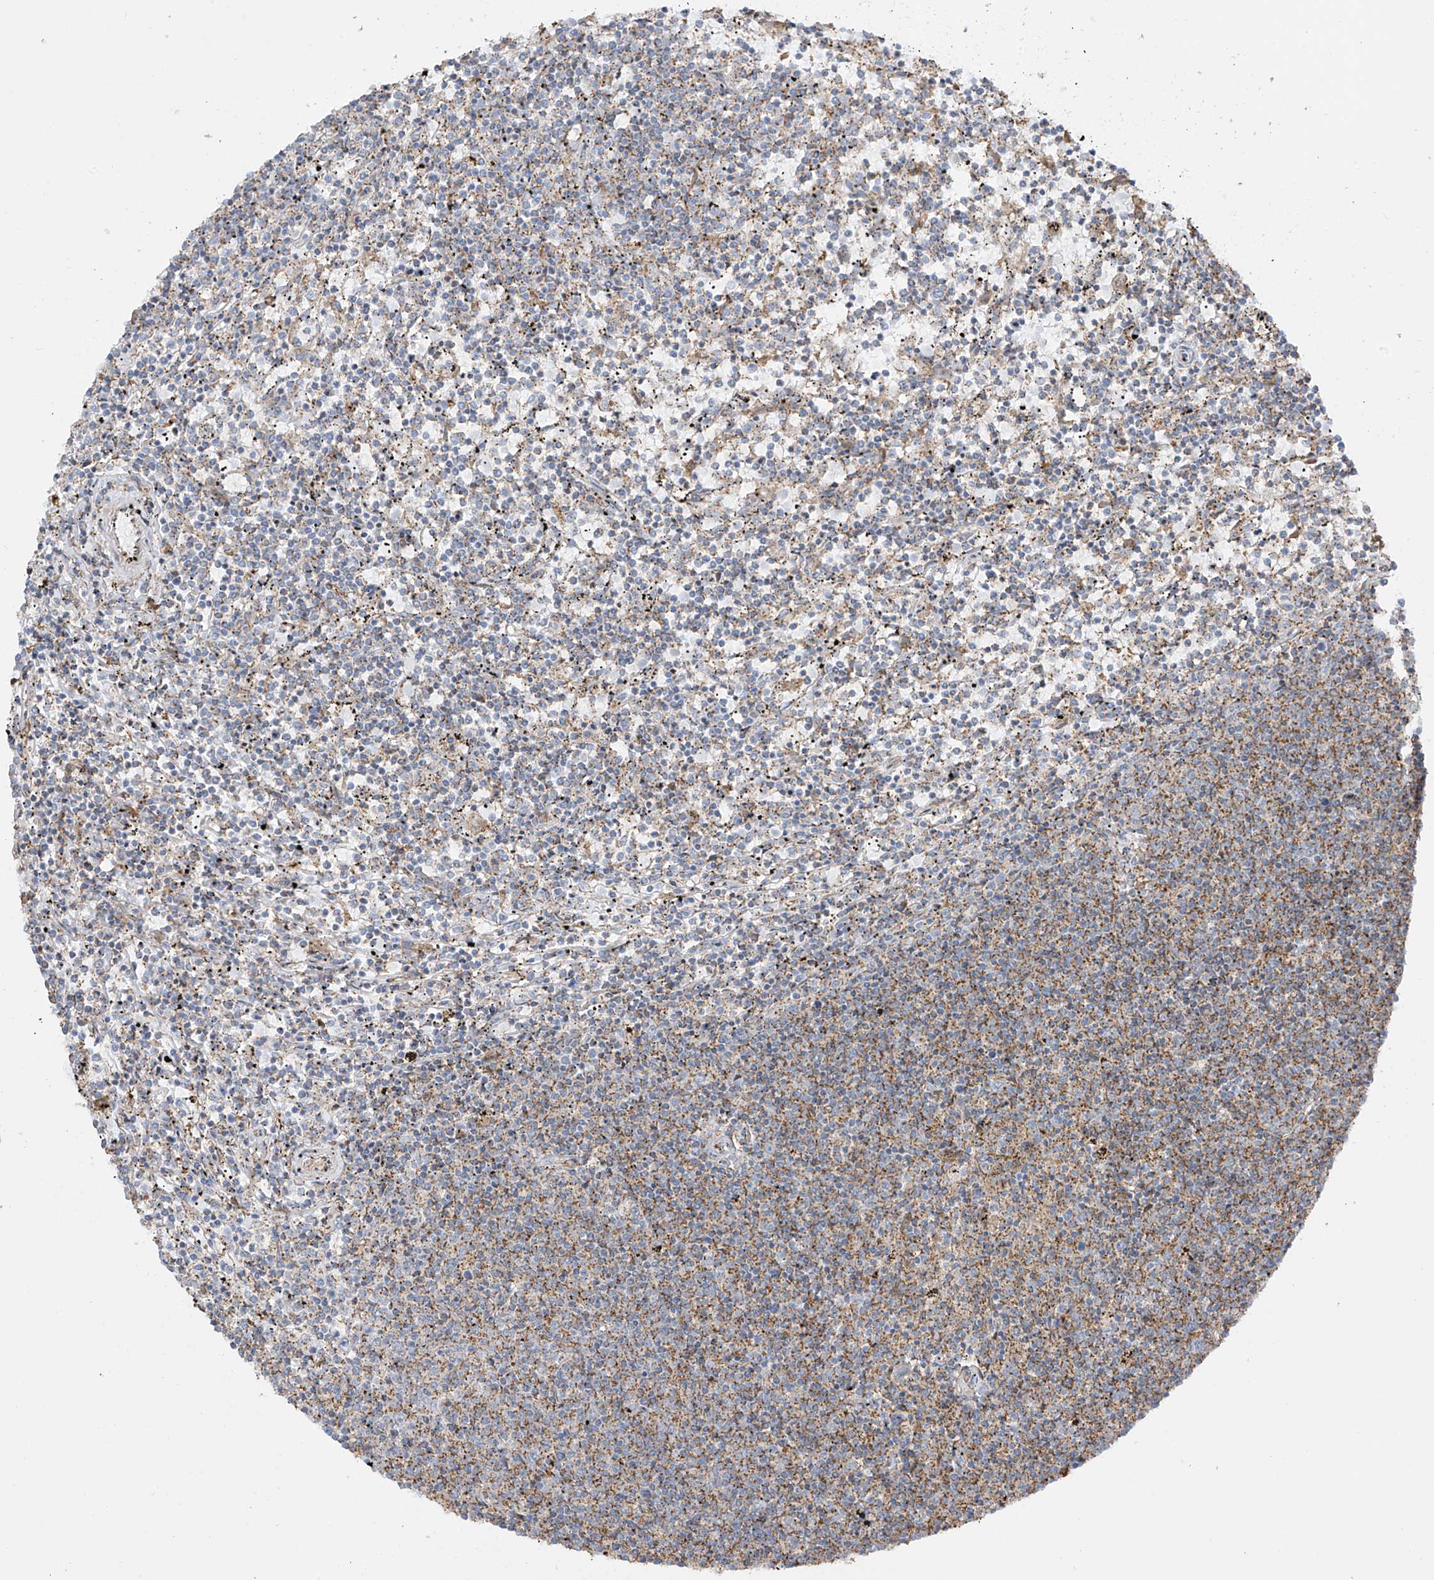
{"staining": {"intensity": "moderate", "quantity": "25%-75%", "location": "cytoplasmic/membranous"}, "tissue": "lymphoma", "cell_type": "Tumor cells", "image_type": "cancer", "snomed": [{"axis": "morphology", "description": "Malignant lymphoma, non-Hodgkin's type, Low grade"}, {"axis": "topography", "description": "Spleen"}], "caption": "This image exhibits immunohistochemistry (IHC) staining of human lymphoma, with medium moderate cytoplasmic/membranous staining in approximately 25%-75% of tumor cells.", "gene": "XKR3", "patient": {"sex": "female", "age": 50}}